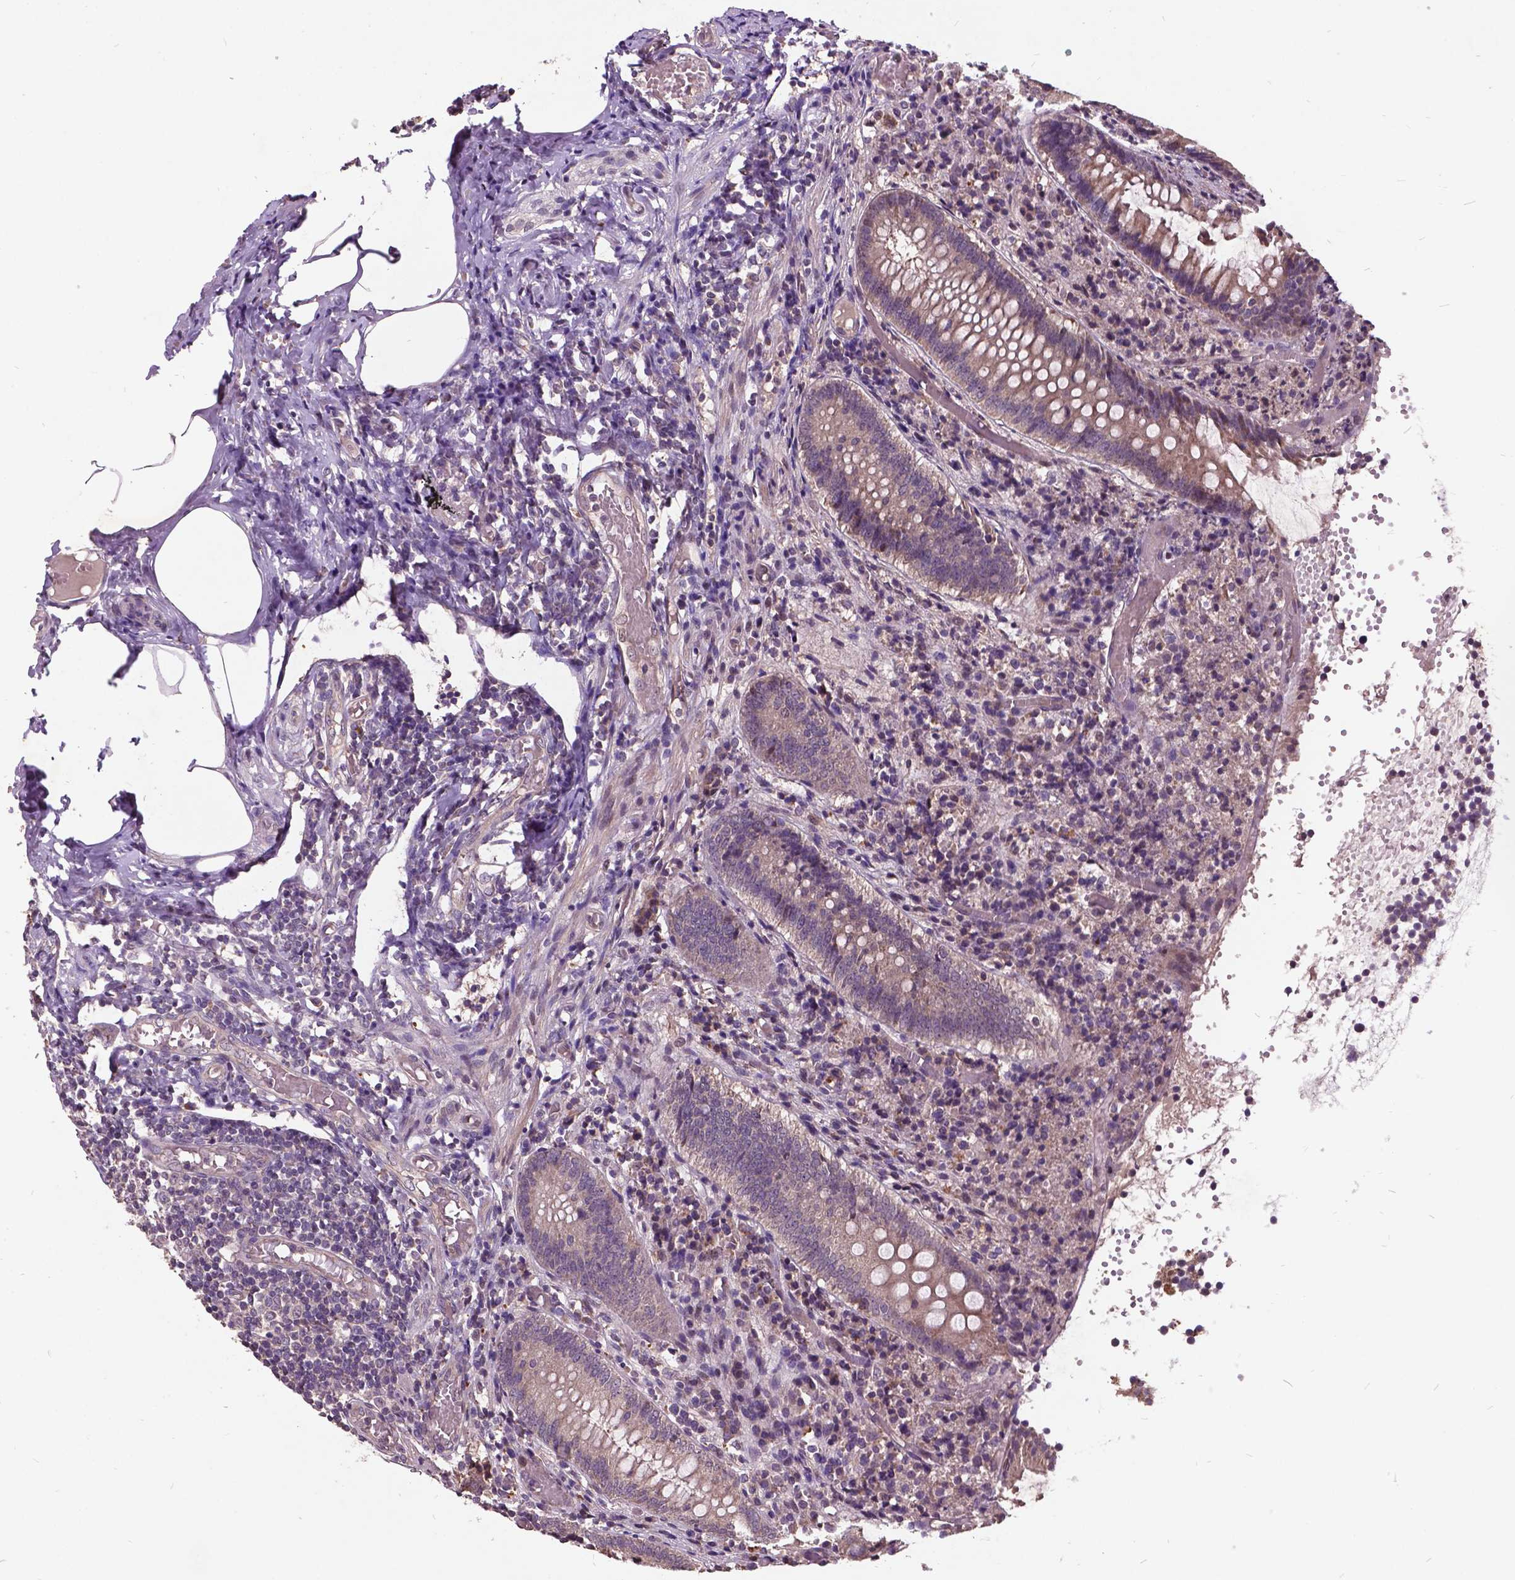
{"staining": {"intensity": "weak", "quantity": "25%-75%", "location": "cytoplasmic/membranous"}, "tissue": "appendix", "cell_type": "Glandular cells", "image_type": "normal", "snomed": [{"axis": "morphology", "description": "Normal tissue, NOS"}, {"axis": "topography", "description": "Appendix"}], "caption": "Human appendix stained for a protein (brown) shows weak cytoplasmic/membranous positive expression in approximately 25%-75% of glandular cells.", "gene": "AP1S3", "patient": {"sex": "female", "age": 32}}